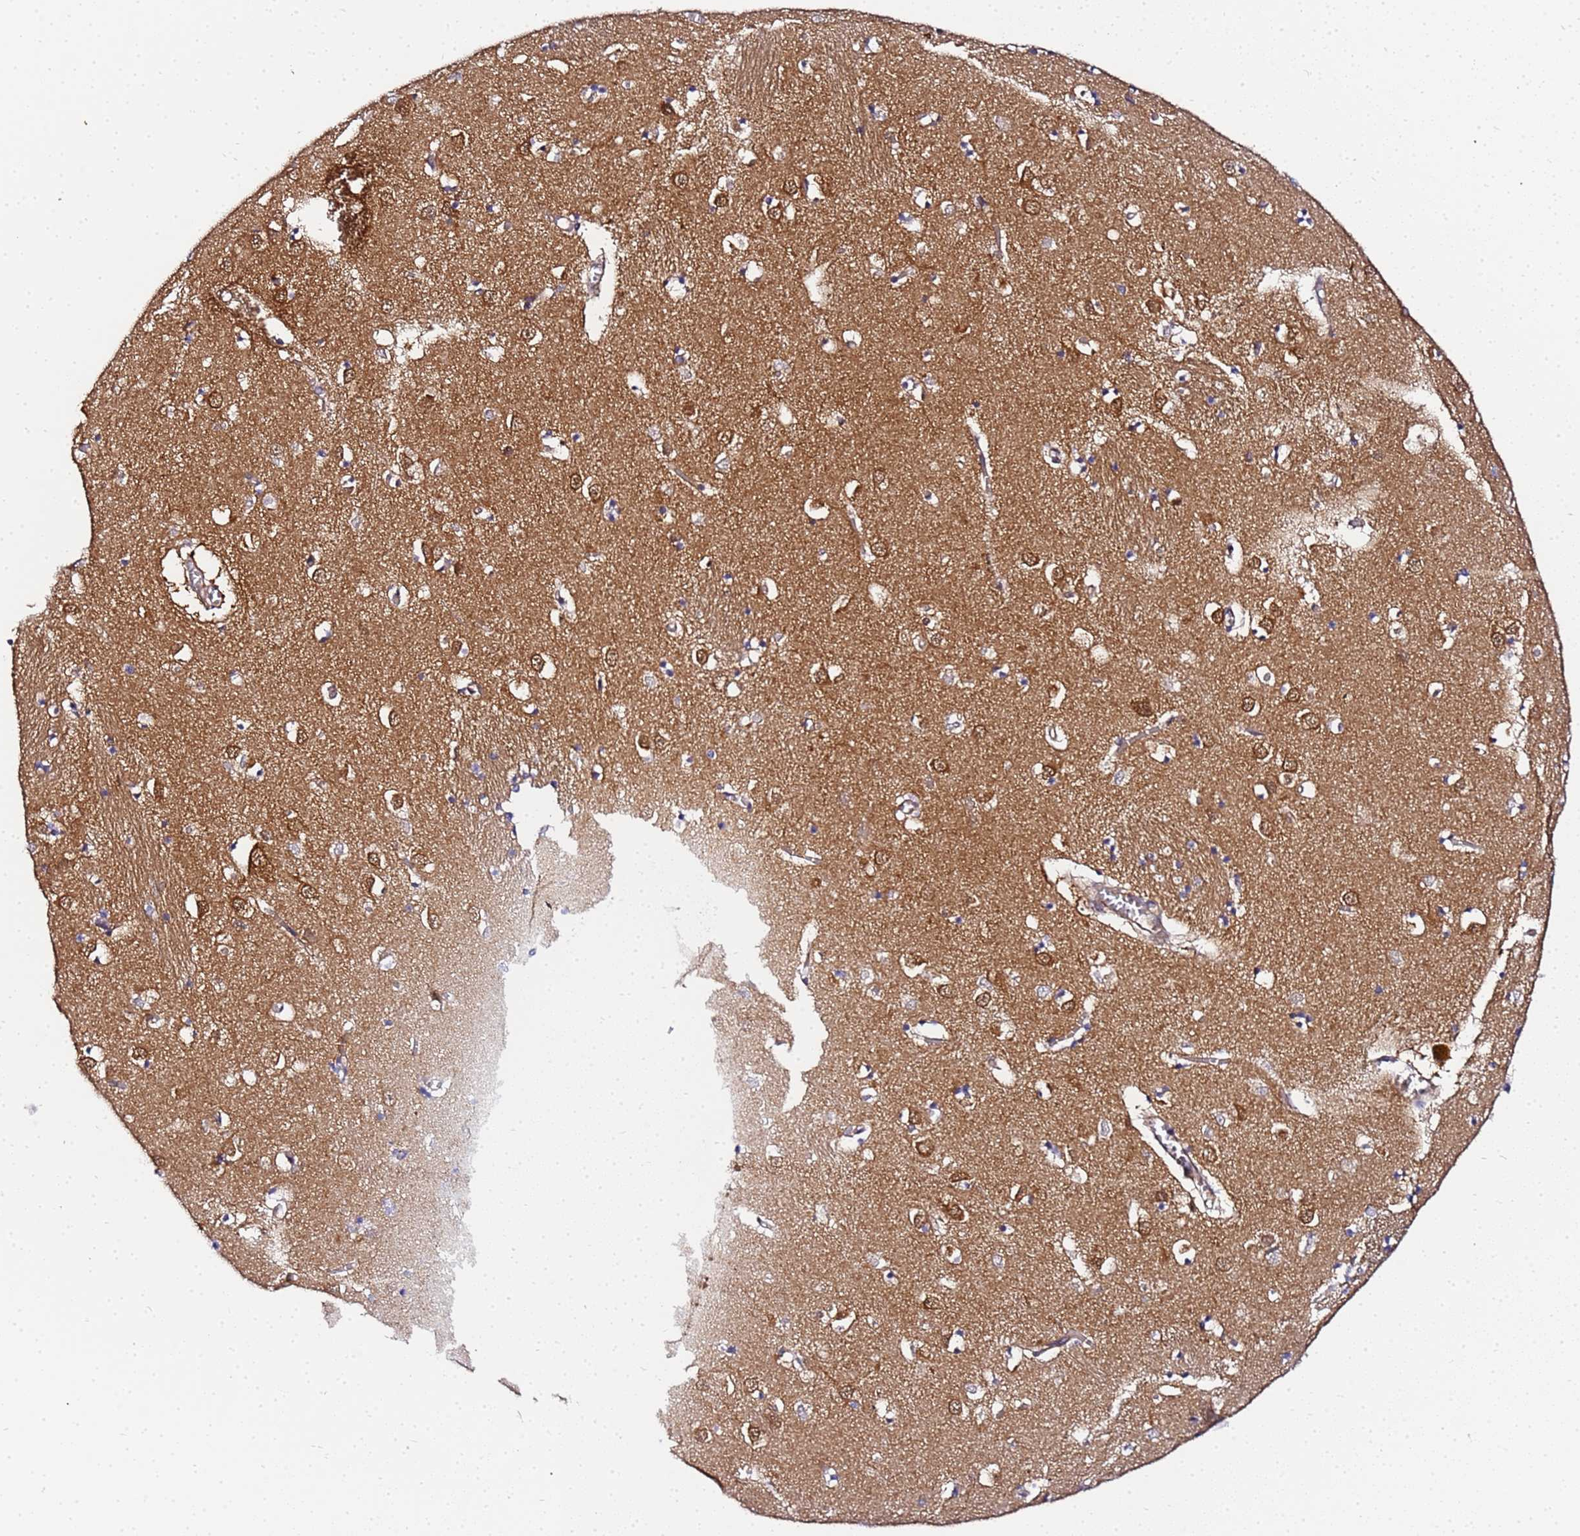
{"staining": {"intensity": "negative", "quantity": "none", "location": "none"}, "tissue": "caudate", "cell_type": "Glial cells", "image_type": "normal", "snomed": [{"axis": "morphology", "description": "Normal tissue, NOS"}, {"axis": "topography", "description": "Lateral ventricle wall"}], "caption": "The histopathology image displays no staining of glial cells in benign caudate.", "gene": "CHM", "patient": {"sex": "male", "age": 70}}